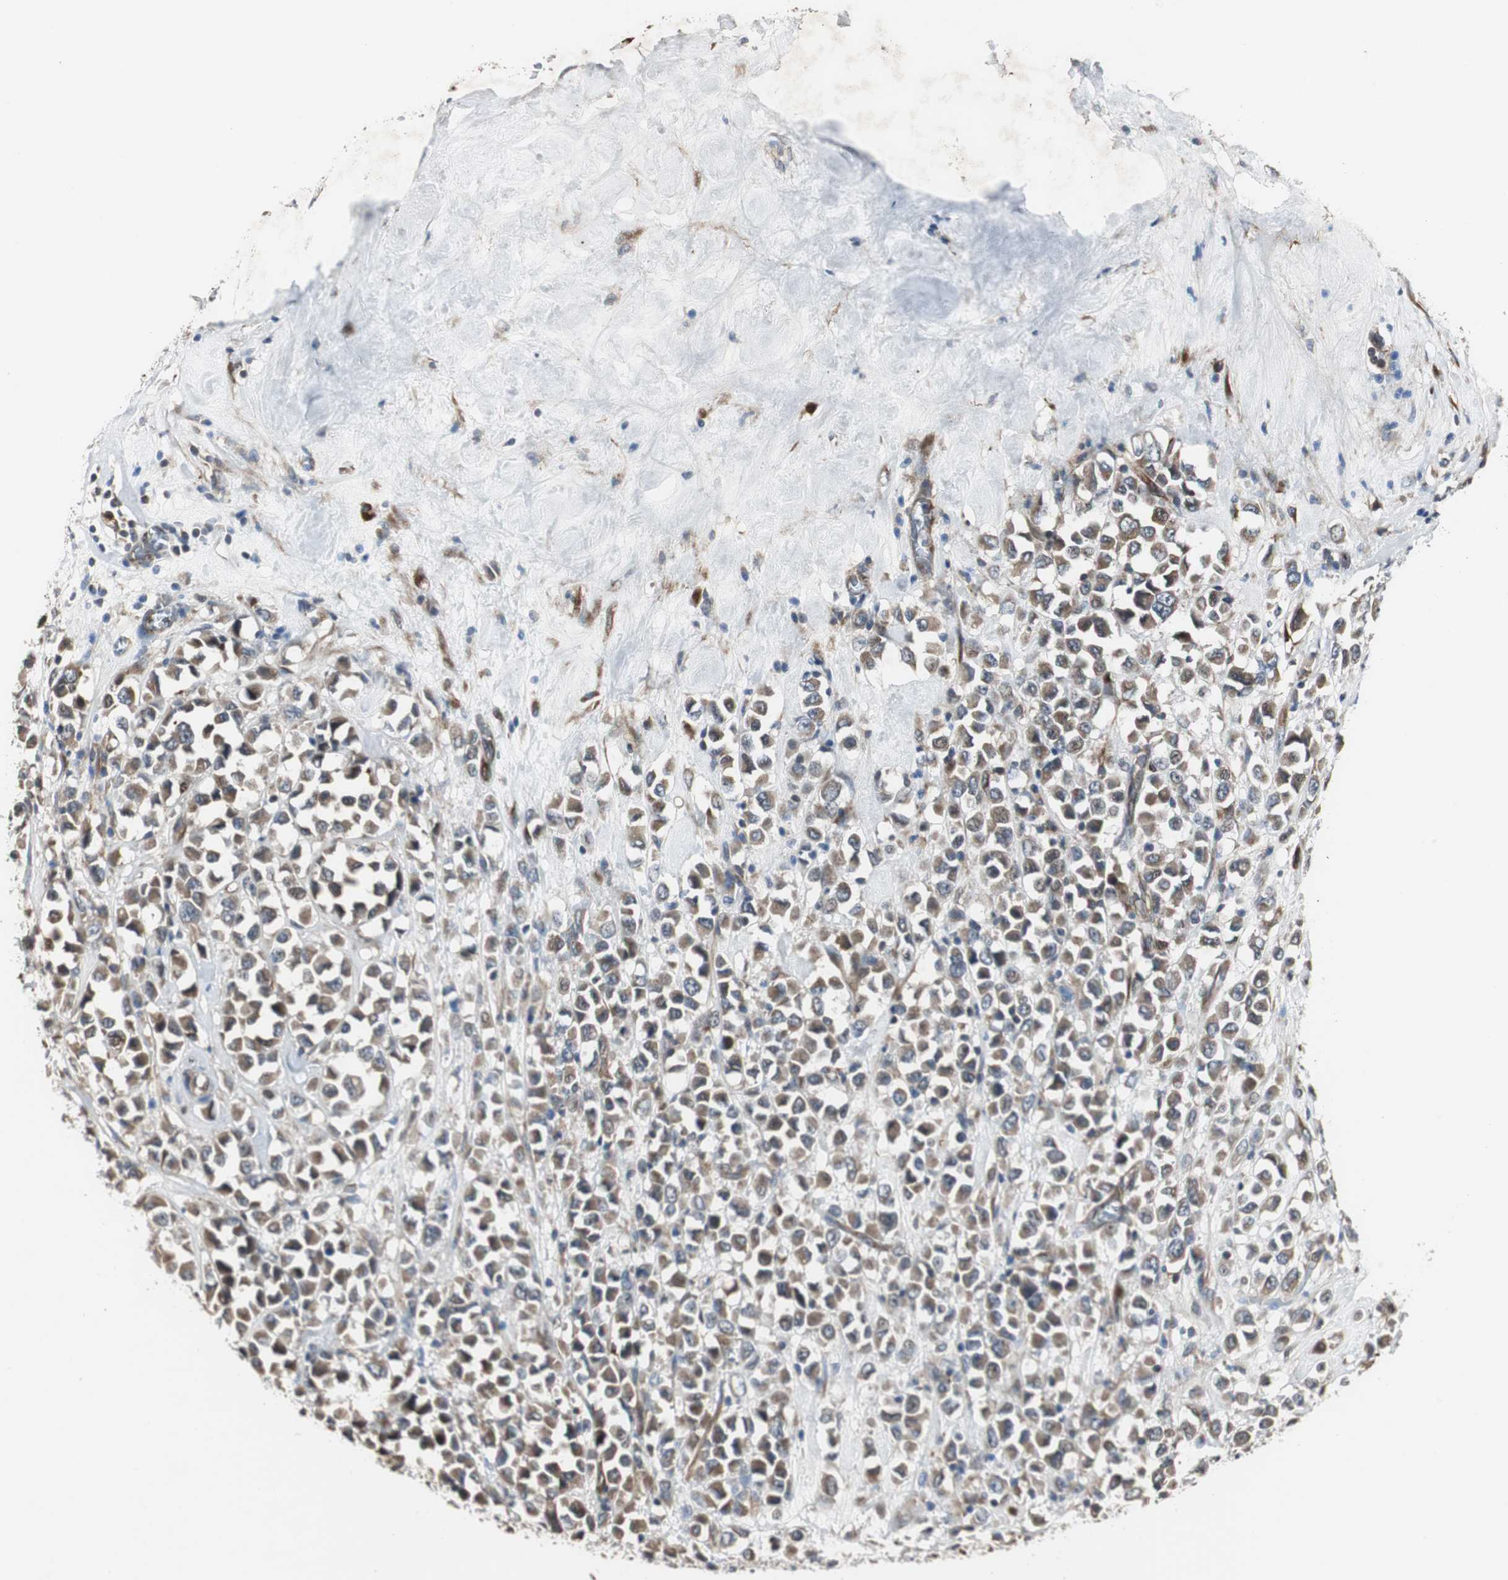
{"staining": {"intensity": "moderate", "quantity": ">75%", "location": "cytoplasmic/membranous"}, "tissue": "breast cancer", "cell_type": "Tumor cells", "image_type": "cancer", "snomed": [{"axis": "morphology", "description": "Duct carcinoma"}, {"axis": "topography", "description": "Breast"}], "caption": "A brown stain labels moderate cytoplasmic/membranous positivity of a protein in breast infiltrating ductal carcinoma tumor cells. The staining was performed using DAB (3,3'-diaminobenzidine) to visualize the protein expression in brown, while the nuclei were stained in blue with hematoxylin (Magnification: 20x).", "gene": "CHP1", "patient": {"sex": "female", "age": 61}}